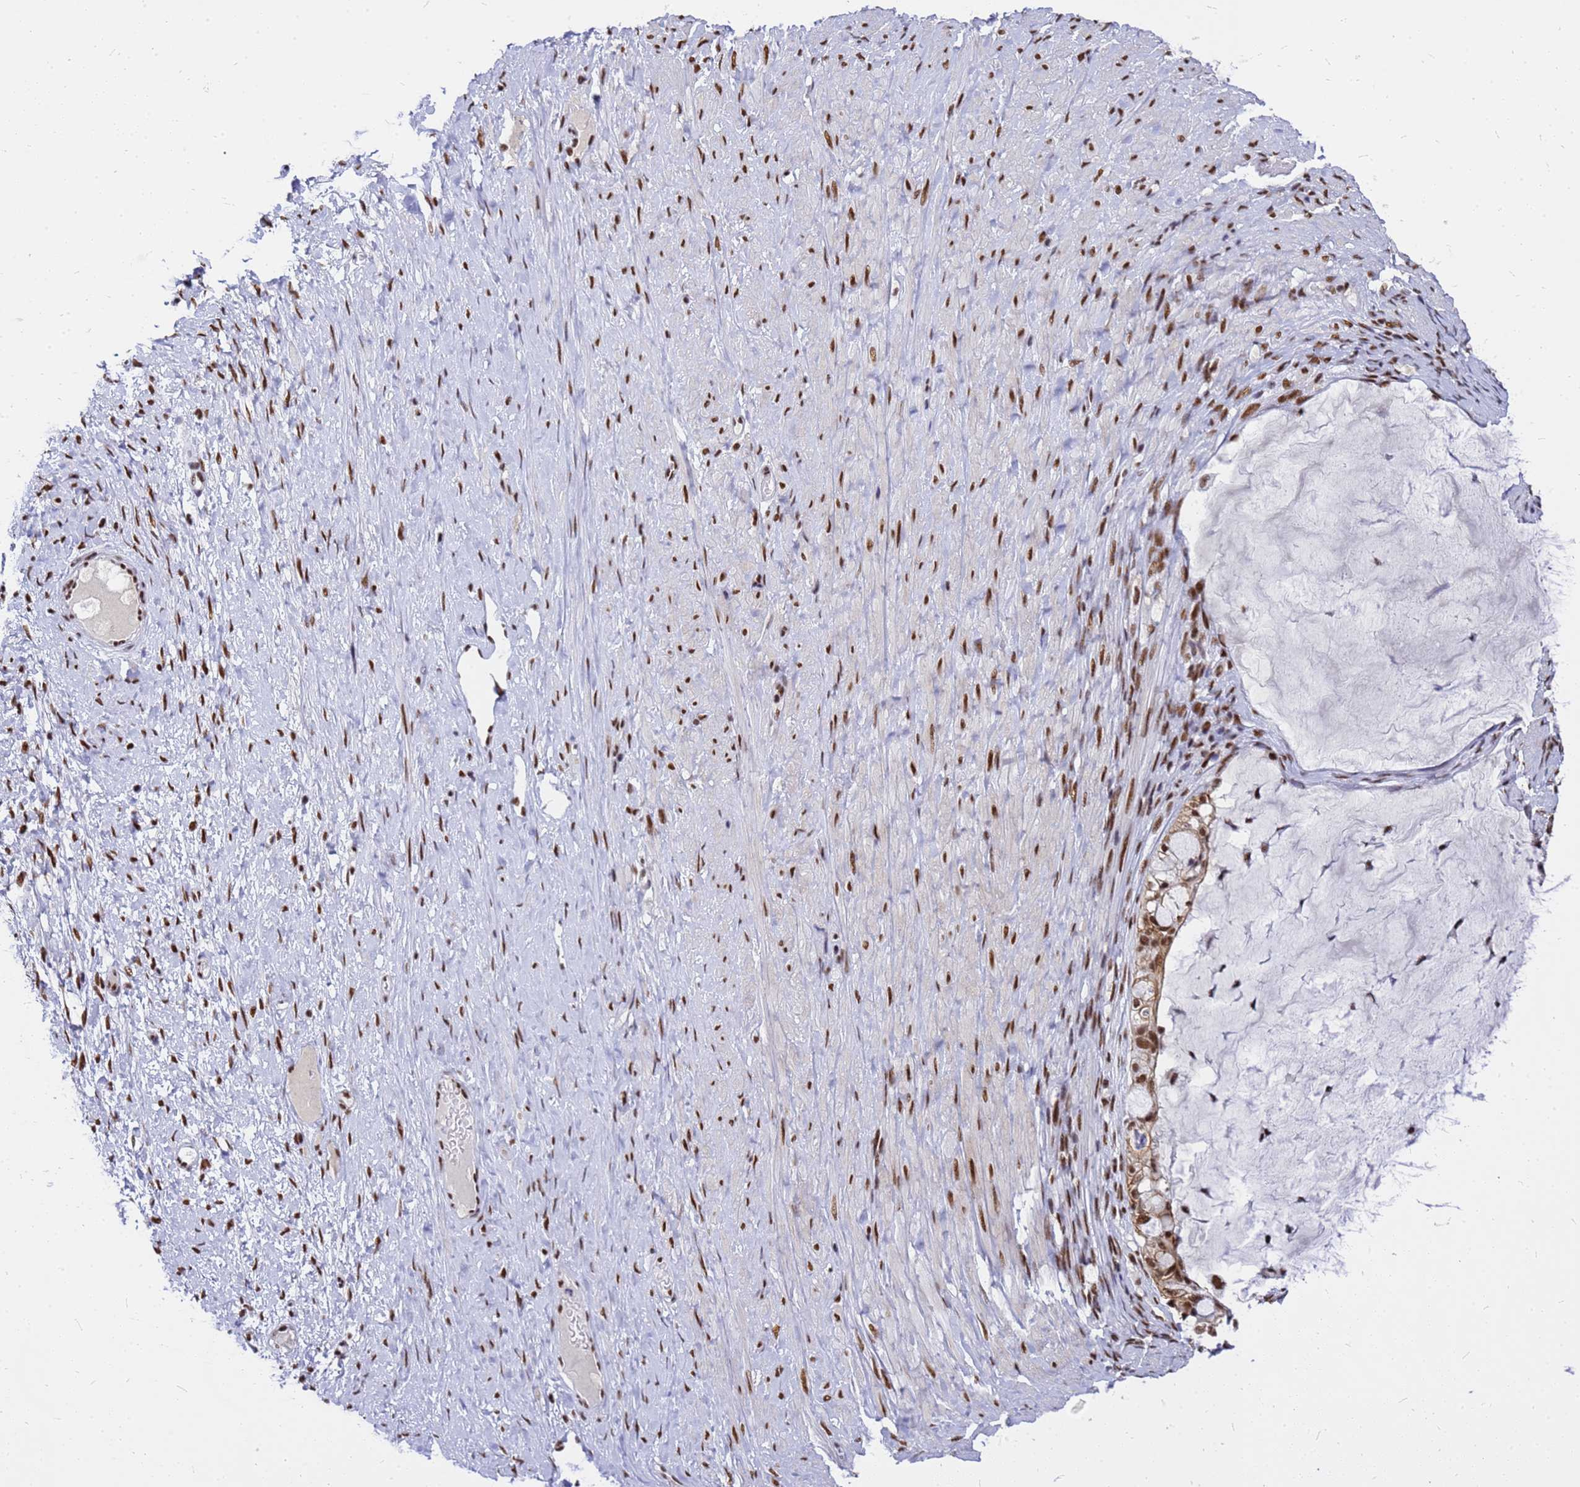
{"staining": {"intensity": "strong", "quantity": ">75%", "location": "nuclear"}, "tissue": "ovarian cancer", "cell_type": "Tumor cells", "image_type": "cancer", "snomed": [{"axis": "morphology", "description": "Cystadenocarcinoma, mucinous, NOS"}, {"axis": "topography", "description": "Ovary"}], "caption": "Brown immunohistochemical staining in human ovarian cancer (mucinous cystadenocarcinoma) exhibits strong nuclear staining in approximately >75% of tumor cells.", "gene": "SART3", "patient": {"sex": "female", "age": 61}}